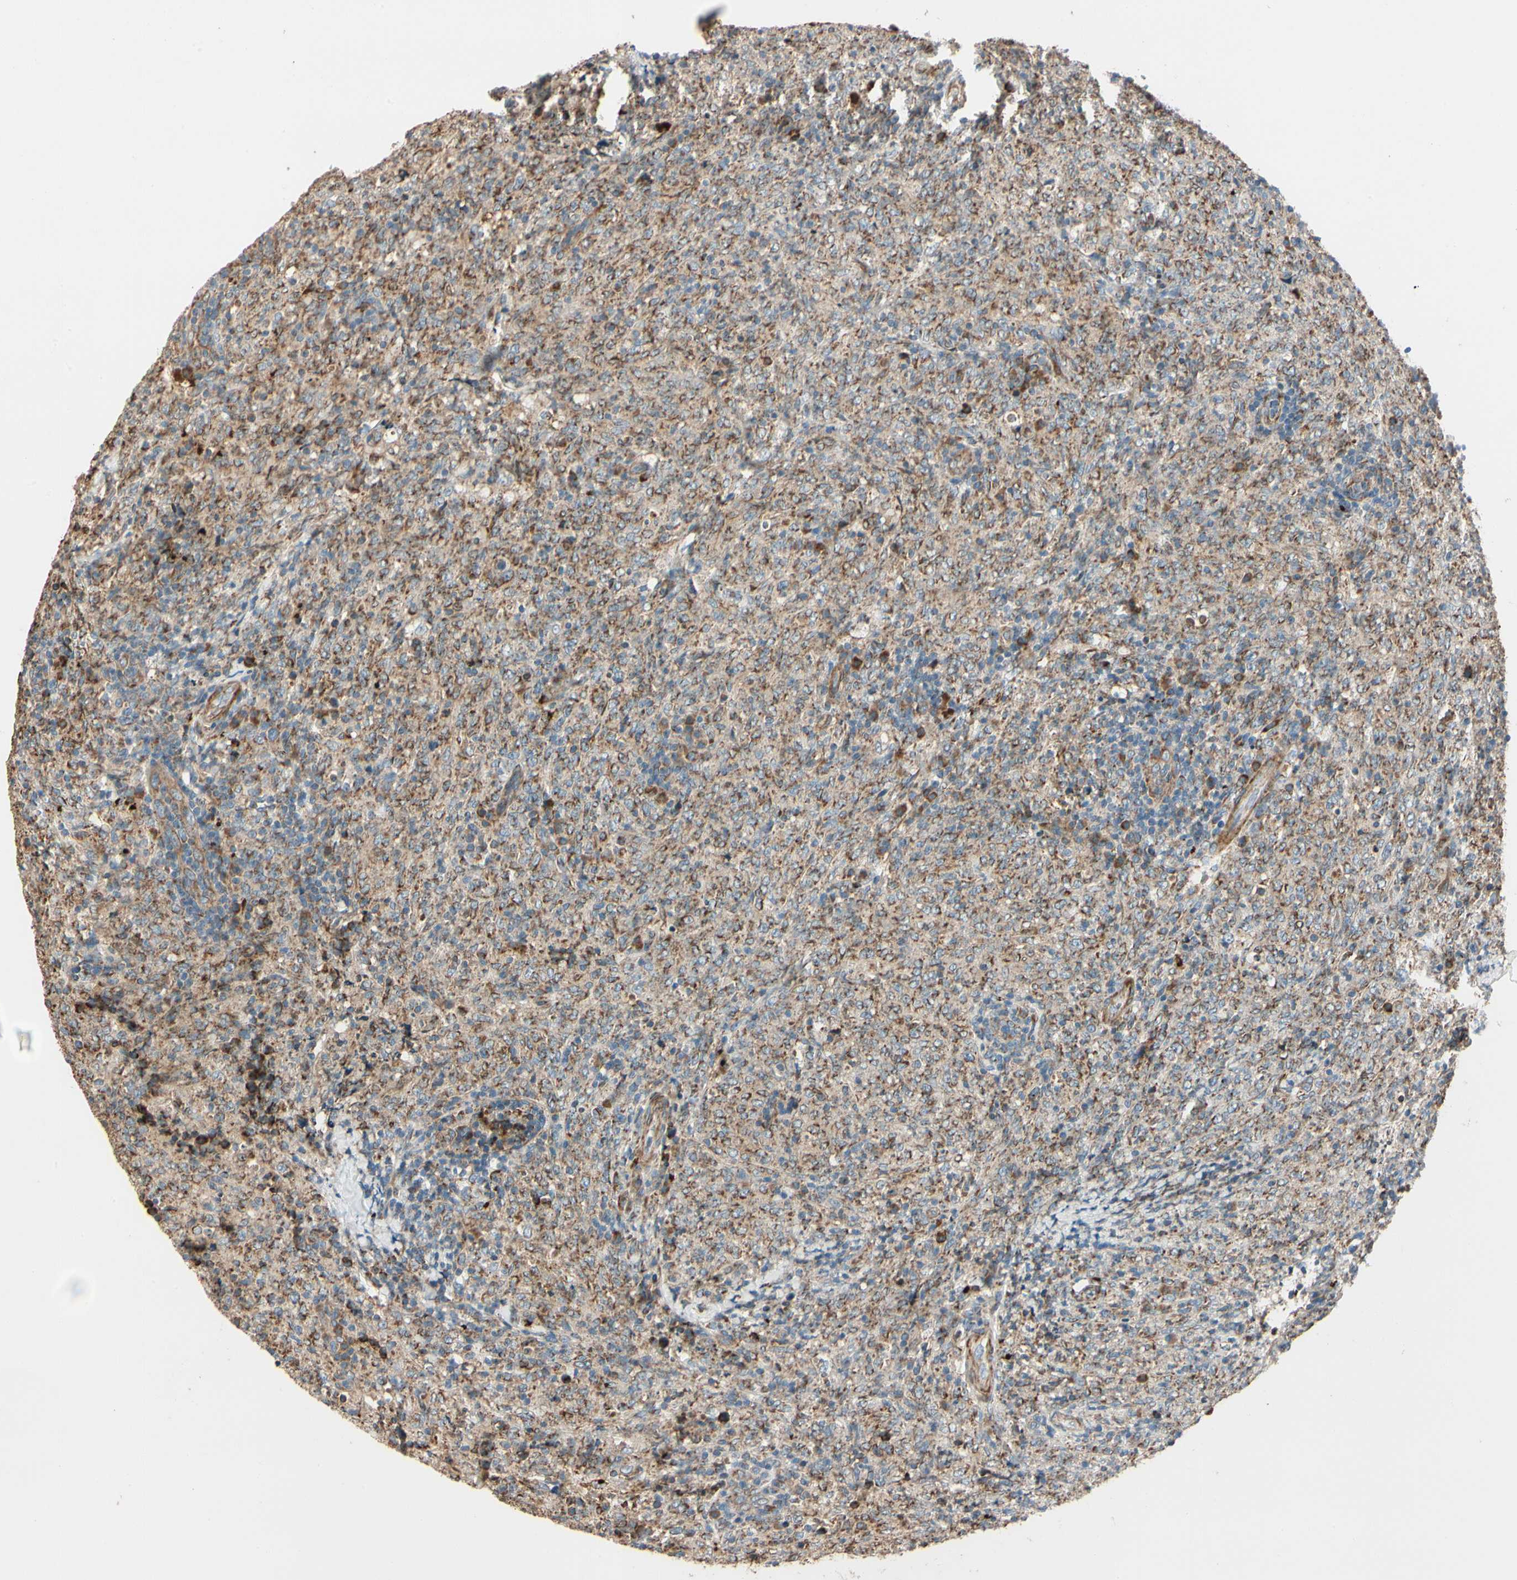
{"staining": {"intensity": "moderate", "quantity": ">75%", "location": "cytoplasmic/membranous"}, "tissue": "lymphoma", "cell_type": "Tumor cells", "image_type": "cancer", "snomed": [{"axis": "morphology", "description": "Malignant lymphoma, non-Hodgkin's type, High grade"}, {"axis": "topography", "description": "Tonsil"}], "caption": "Tumor cells reveal moderate cytoplasmic/membranous positivity in approximately >75% of cells in malignant lymphoma, non-Hodgkin's type (high-grade). (Brightfield microscopy of DAB IHC at high magnification).", "gene": "MRPL9", "patient": {"sex": "female", "age": 36}}